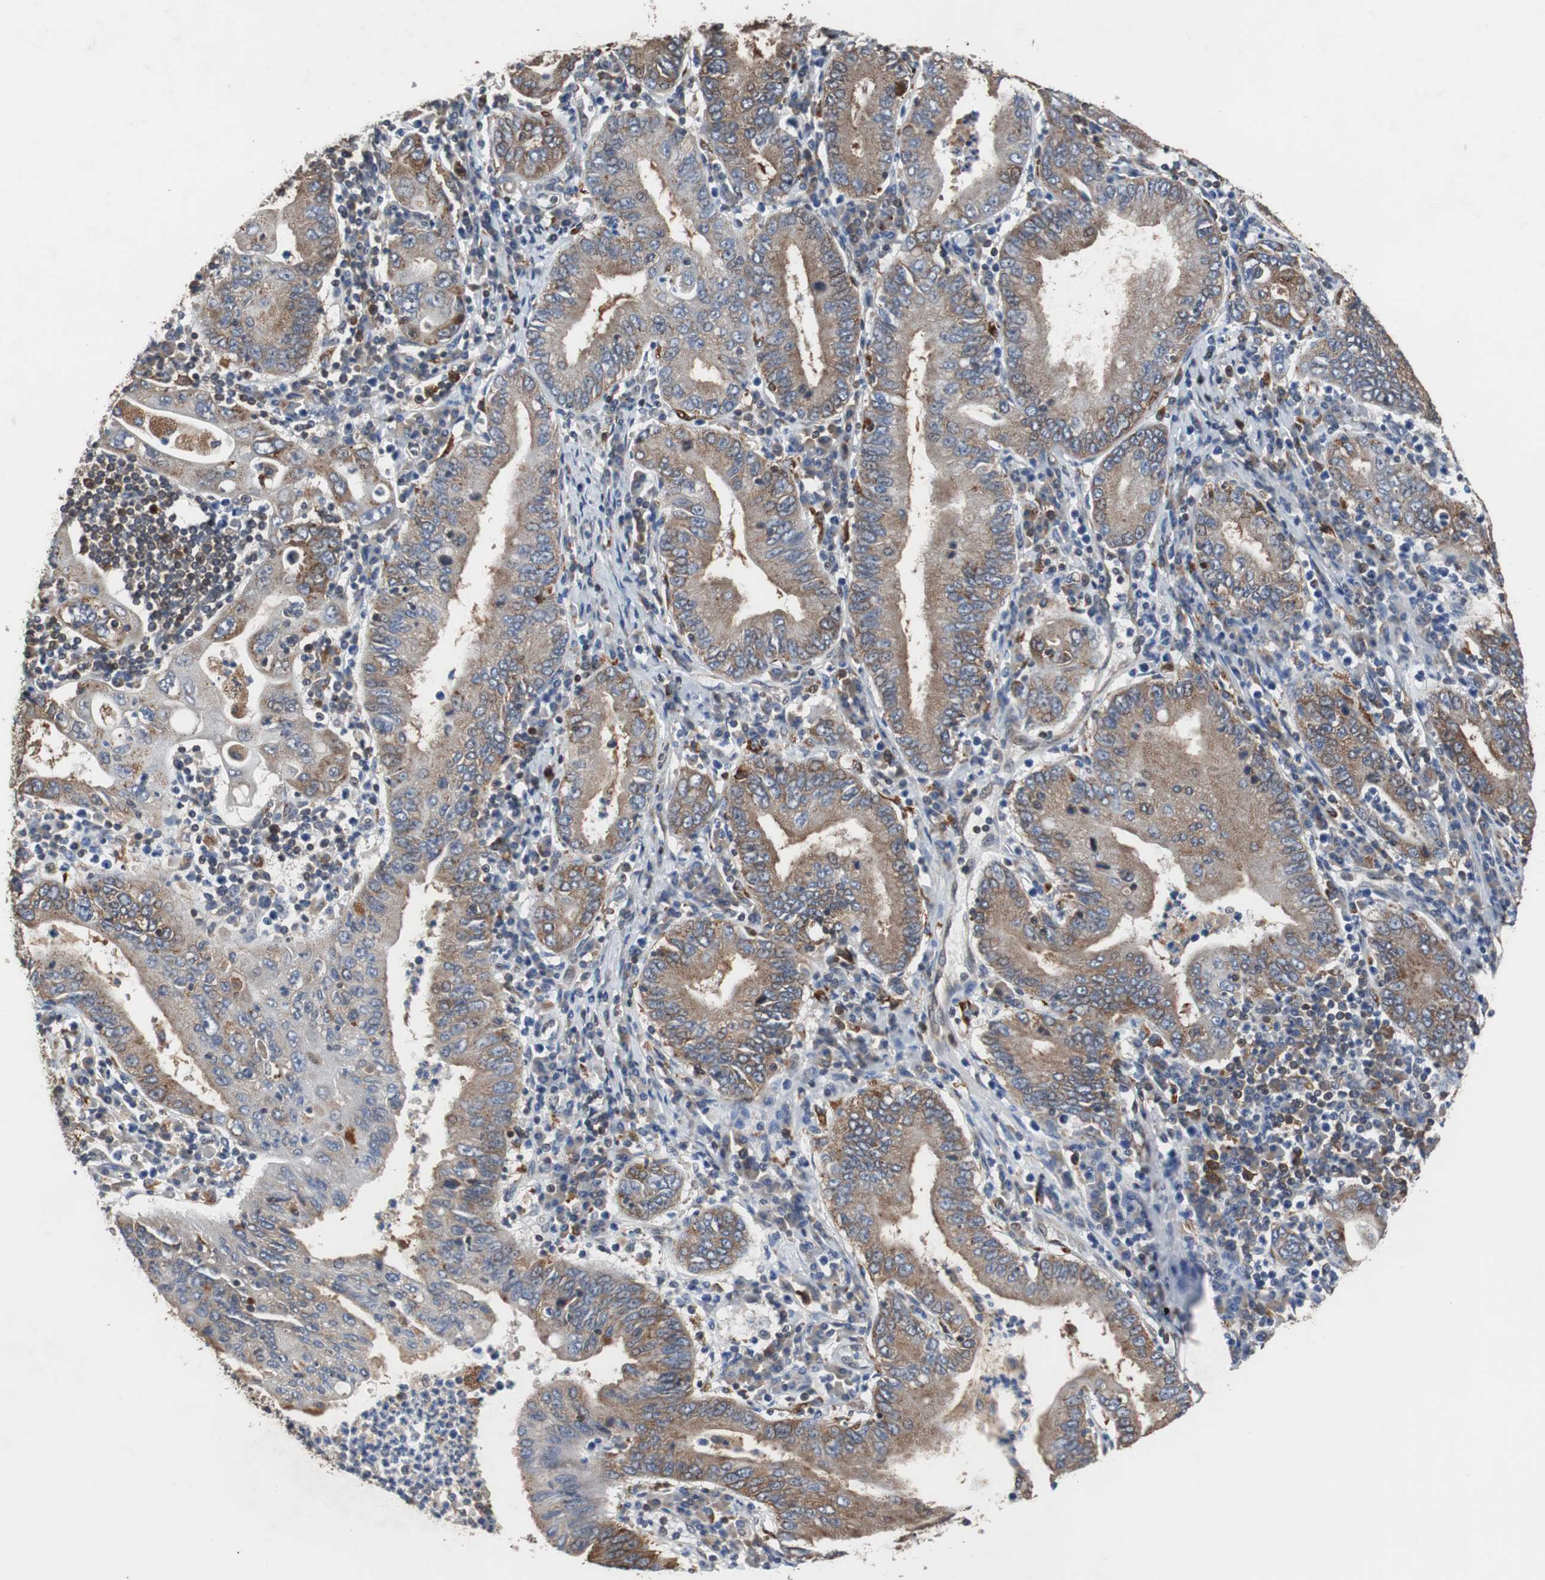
{"staining": {"intensity": "moderate", "quantity": ">75%", "location": "cytoplasmic/membranous"}, "tissue": "stomach cancer", "cell_type": "Tumor cells", "image_type": "cancer", "snomed": [{"axis": "morphology", "description": "Normal tissue, NOS"}, {"axis": "morphology", "description": "Adenocarcinoma, NOS"}, {"axis": "topography", "description": "Esophagus"}, {"axis": "topography", "description": "Stomach, upper"}, {"axis": "topography", "description": "Peripheral nerve tissue"}], "caption": "Protein expression analysis of stomach cancer (adenocarcinoma) exhibits moderate cytoplasmic/membranous positivity in approximately >75% of tumor cells.", "gene": "USP10", "patient": {"sex": "male", "age": 62}}